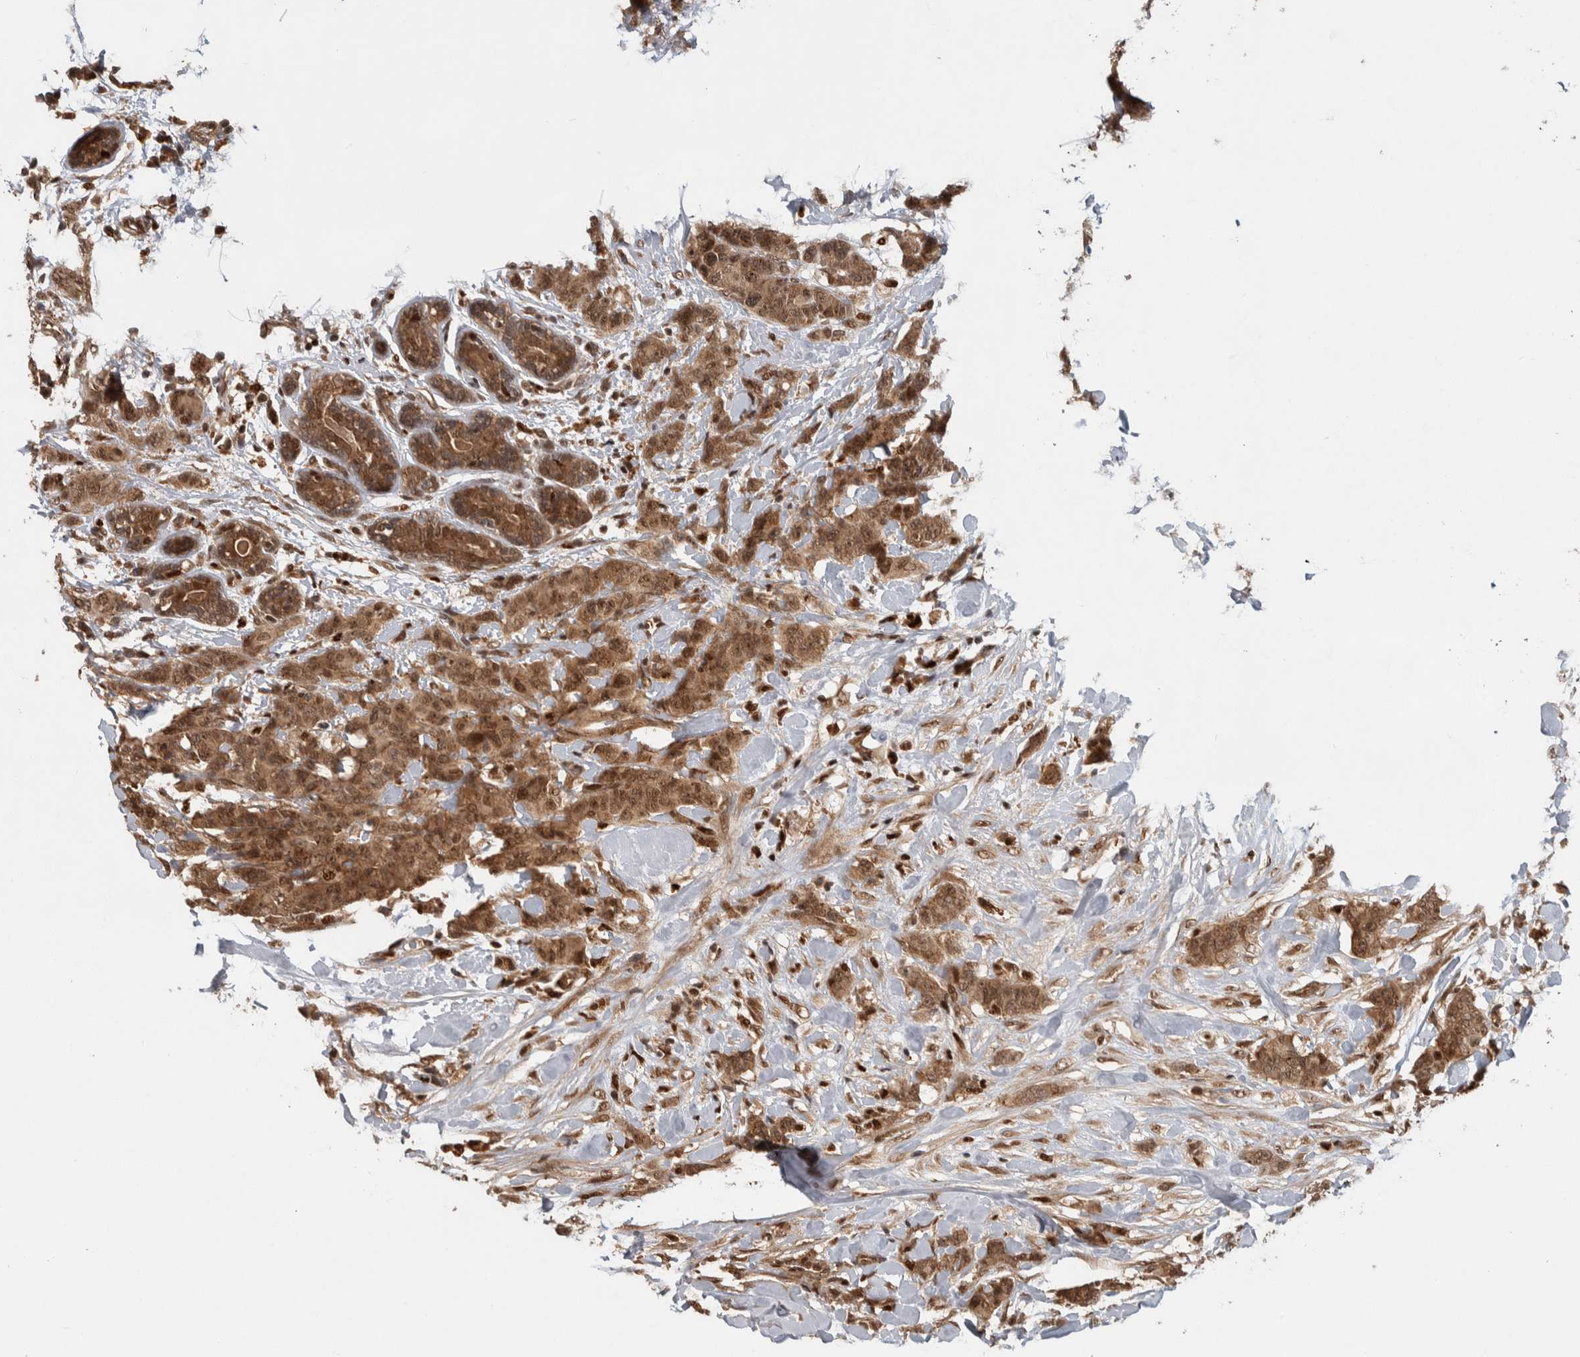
{"staining": {"intensity": "moderate", "quantity": ">75%", "location": "cytoplasmic/membranous,nuclear"}, "tissue": "breast cancer", "cell_type": "Tumor cells", "image_type": "cancer", "snomed": [{"axis": "morphology", "description": "Normal tissue, NOS"}, {"axis": "morphology", "description": "Duct carcinoma"}, {"axis": "topography", "description": "Breast"}], "caption": "The image demonstrates a brown stain indicating the presence of a protein in the cytoplasmic/membranous and nuclear of tumor cells in infiltrating ductal carcinoma (breast). (DAB (3,3'-diaminobenzidine) = brown stain, brightfield microscopy at high magnification).", "gene": "RPS6KA4", "patient": {"sex": "female", "age": 40}}